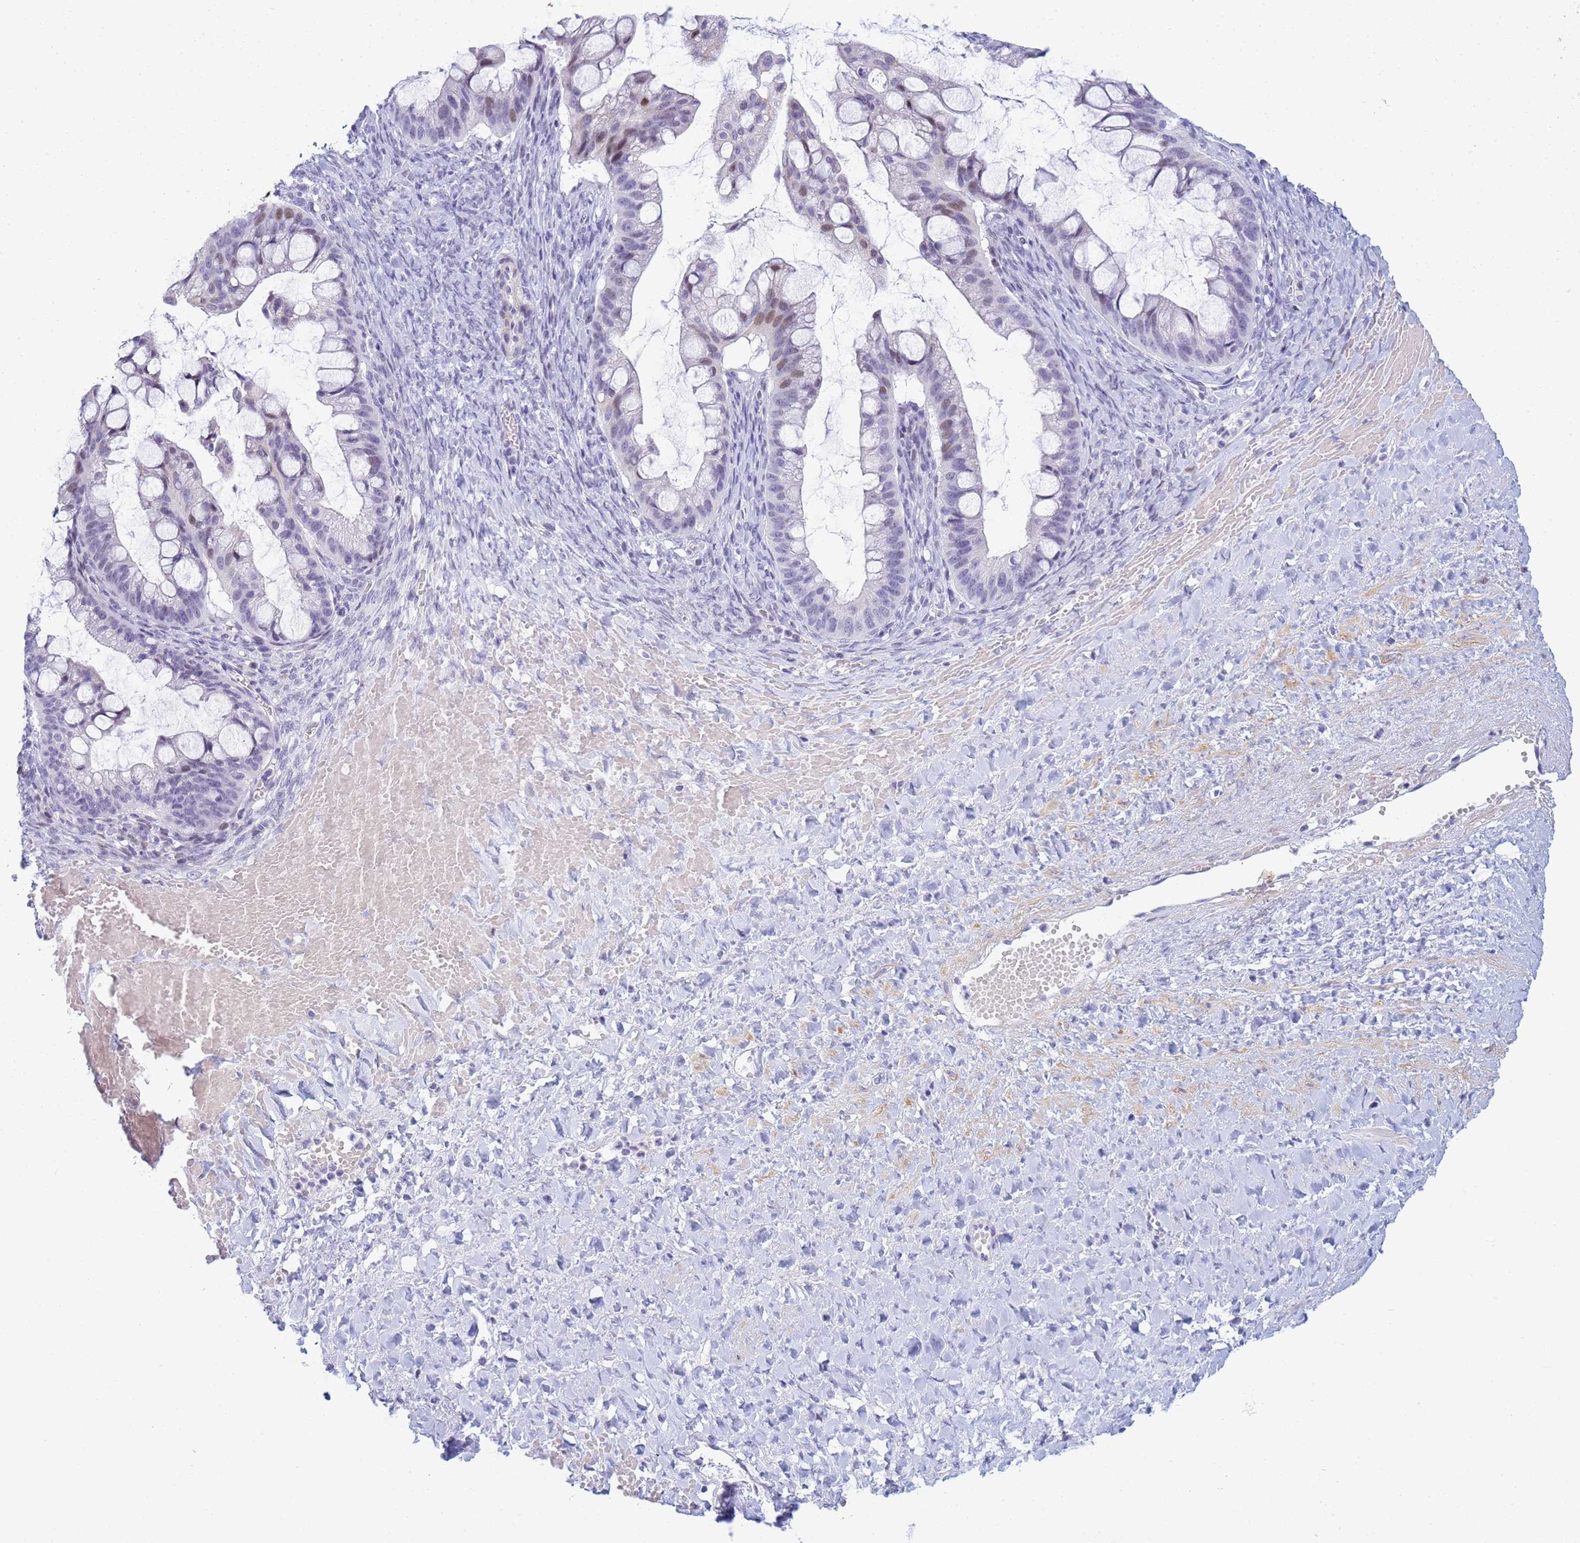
{"staining": {"intensity": "weak", "quantity": "<25%", "location": "nuclear"}, "tissue": "ovarian cancer", "cell_type": "Tumor cells", "image_type": "cancer", "snomed": [{"axis": "morphology", "description": "Cystadenocarcinoma, mucinous, NOS"}, {"axis": "topography", "description": "Ovary"}], "caption": "Tumor cells show no significant protein expression in ovarian cancer (mucinous cystadenocarcinoma).", "gene": "SNX20", "patient": {"sex": "female", "age": 73}}